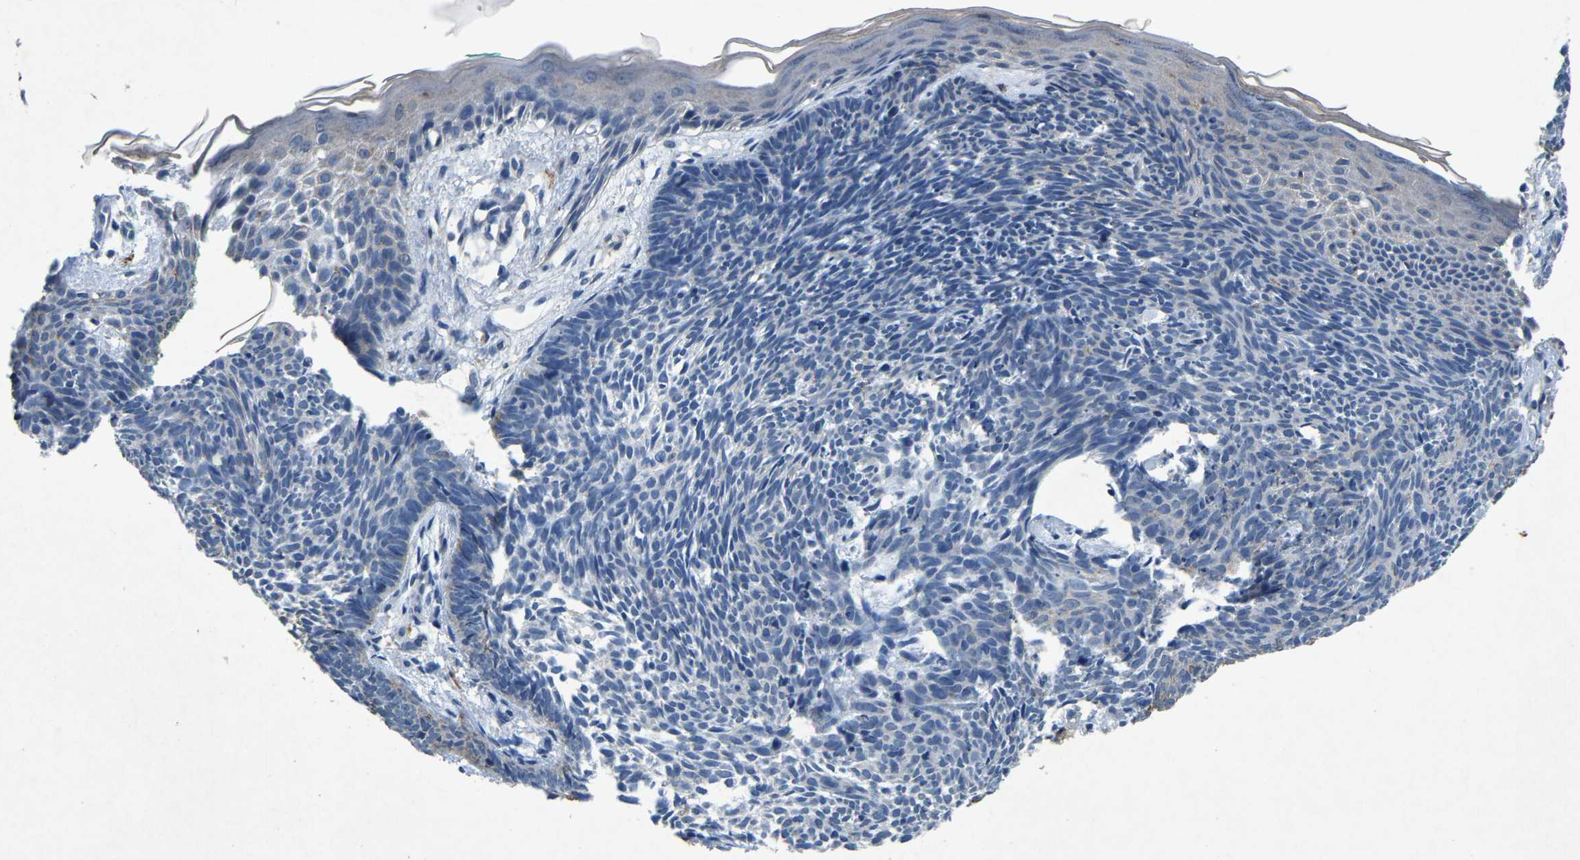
{"staining": {"intensity": "weak", "quantity": "<25%", "location": "cytoplasmic/membranous"}, "tissue": "skin cancer", "cell_type": "Tumor cells", "image_type": "cancer", "snomed": [{"axis": "morphology", "description": "Basal cell carcinoma"}, {"axis": "topography", "description": "Skin"}], "caption": "The micrograph displays no staining of tumor cells in basal cell carcinoma (skin).", "gene": "PLG", "patient": {"sex": "male", "age": 60}}